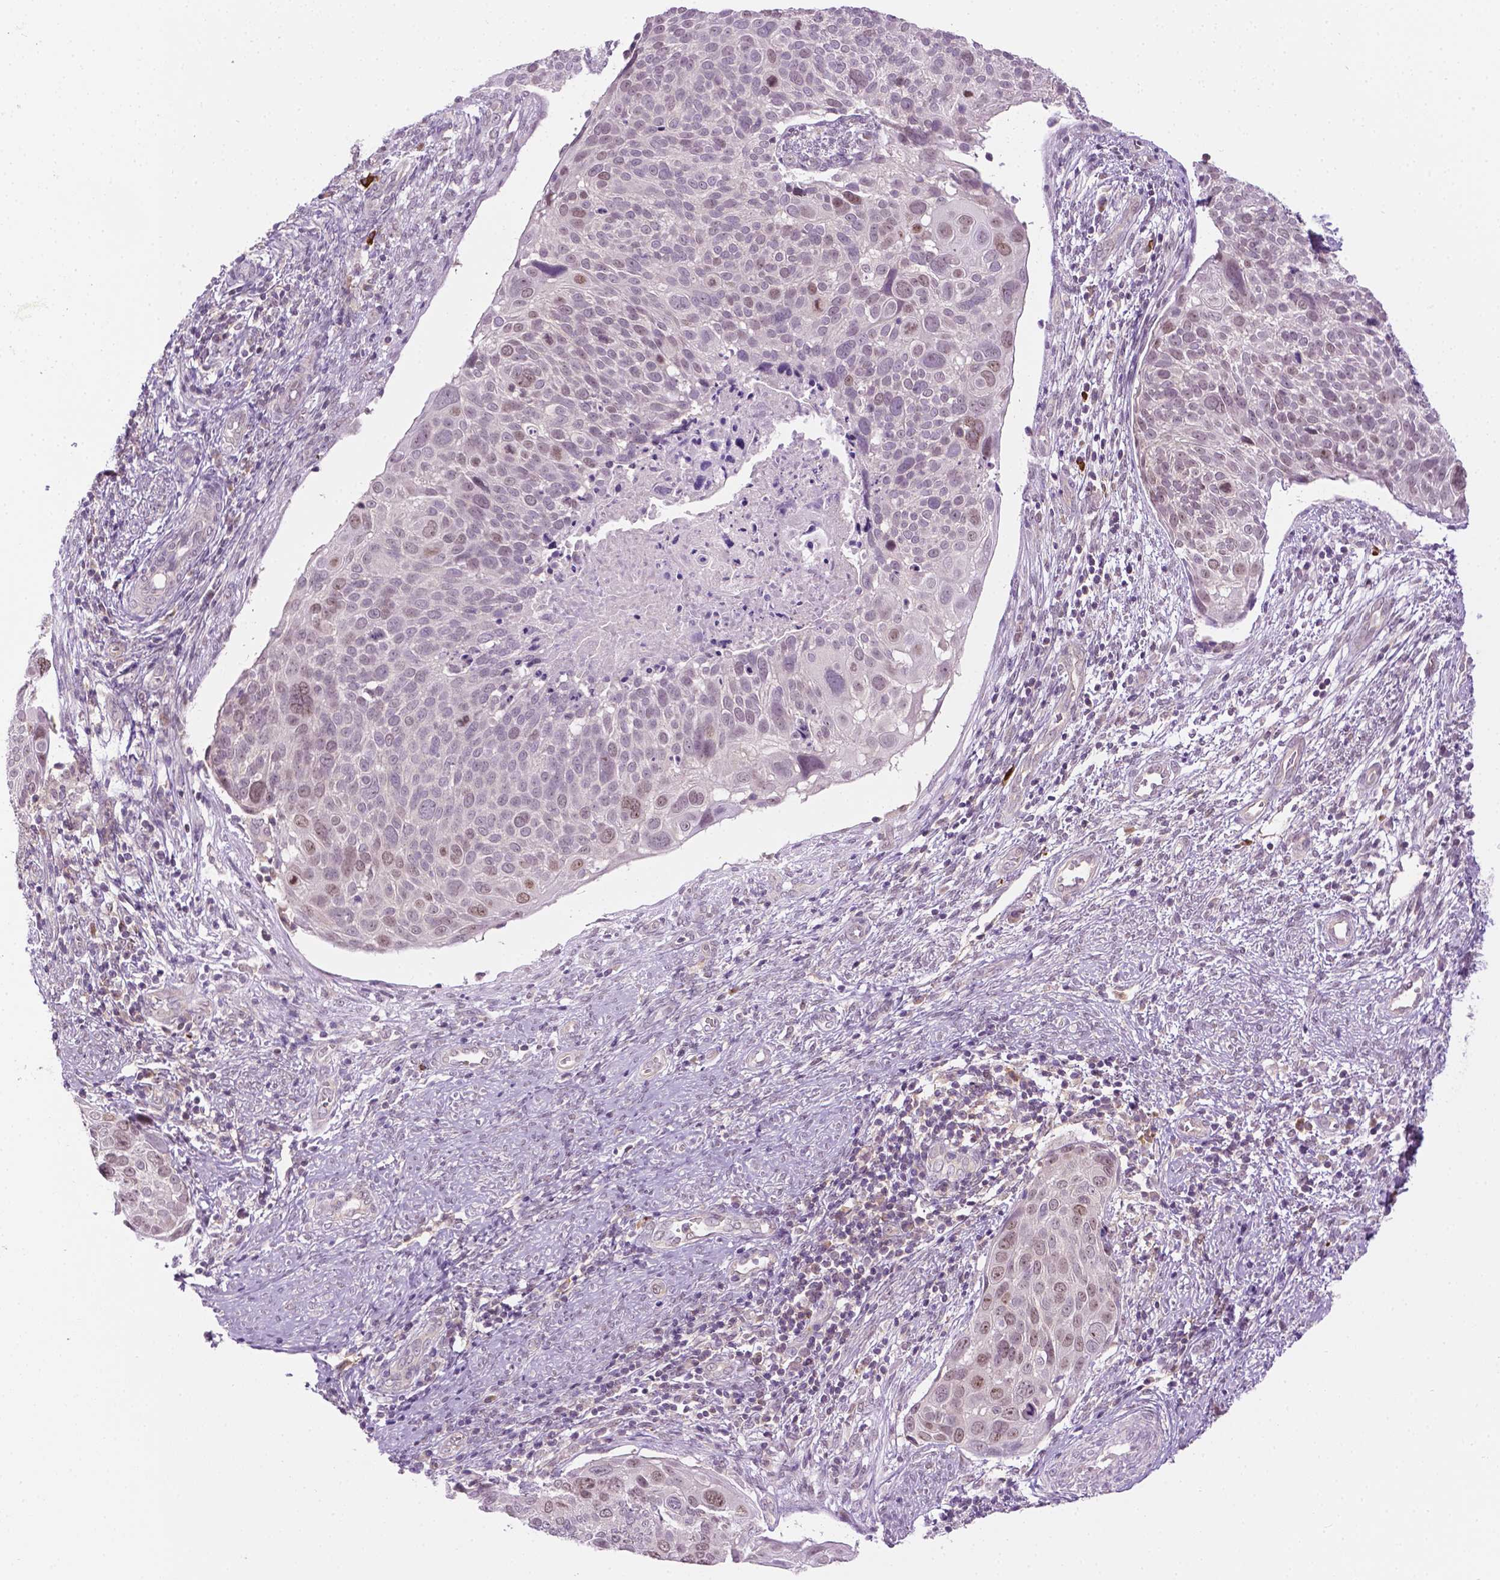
{"staining": {"intensity": "weak", "quantity": "<25%", "location": "nuclear"}, "tissue": "cervical cancer", "cell_type": "Tumor cells", "image_type": "cancer", "snomed": [{"axis": "morphology", "description": "Squamous cell carcinoma, NOS"}, {"axis": "topography", "description": "Cervix"}], "caption": "Tumor cells are negative for brown protein staining in cervical squamous cell carcinoma.", "gene": "DENND4A", "patient": {"sex": "female", "age": 39}}